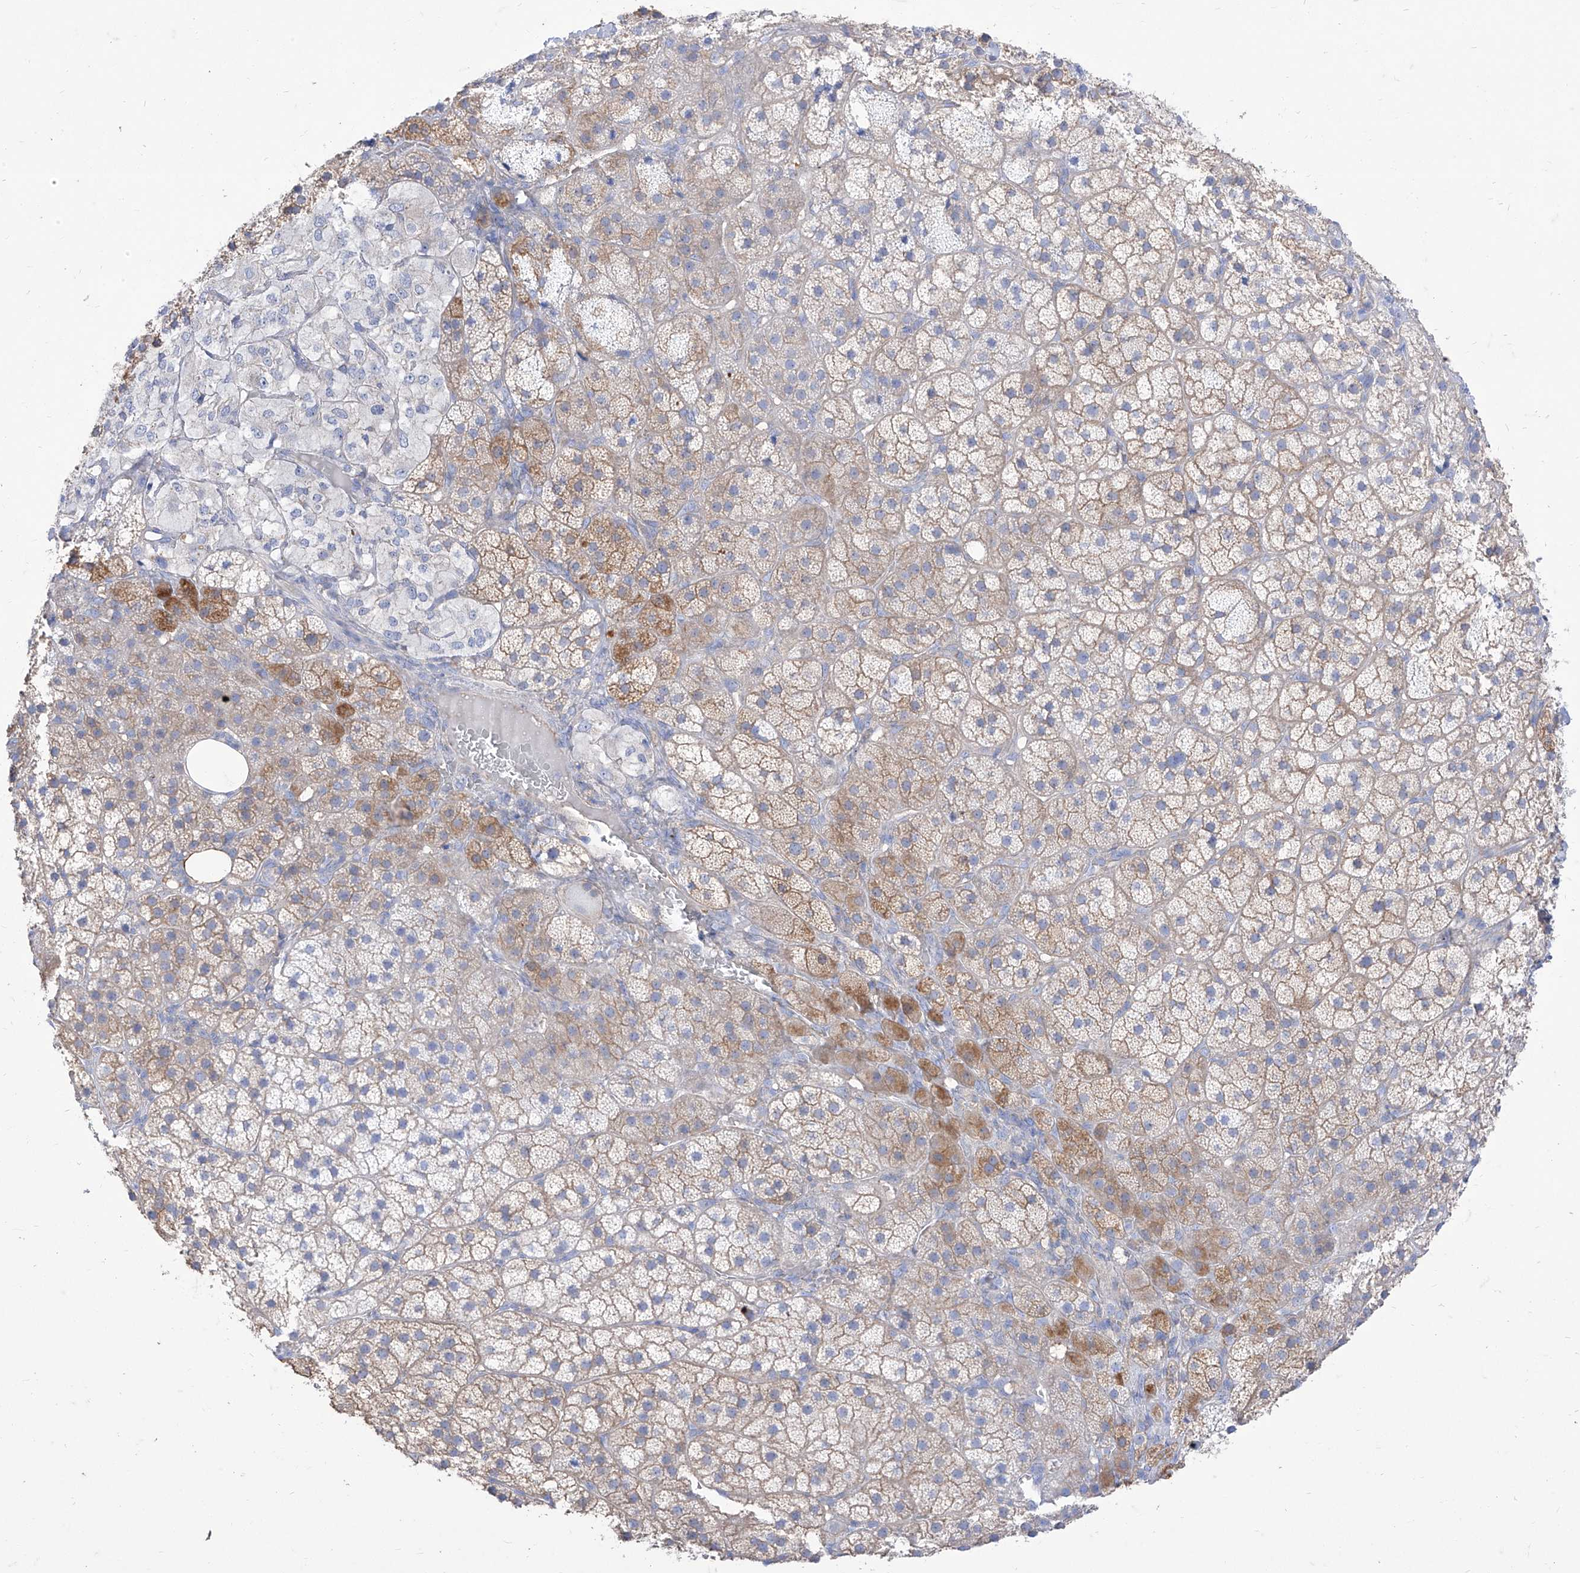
{"staining": {"intensity": "weak", "quantity": "25%-75%", "location": "cytoplasmic/membranous"}, "tissue": "adrenal gland", "cell_type": "Glandular cells", "image_type": "normal", "snomed": [{"axis": "morphology", "description": "Normal tissue, NOS"}, {"axis": "topography", "description": "Adrenal gland"}], "caption": "Protein analysis of unremarkable adrenal gland exhibits weak cytoplasmic/membranous positivity in about 25%-75% of glandular cells. (IHC, brightfield microscopy, high magnification).", "gene": "C1orf74", "patient": {"sex": "female", "age": 44}}